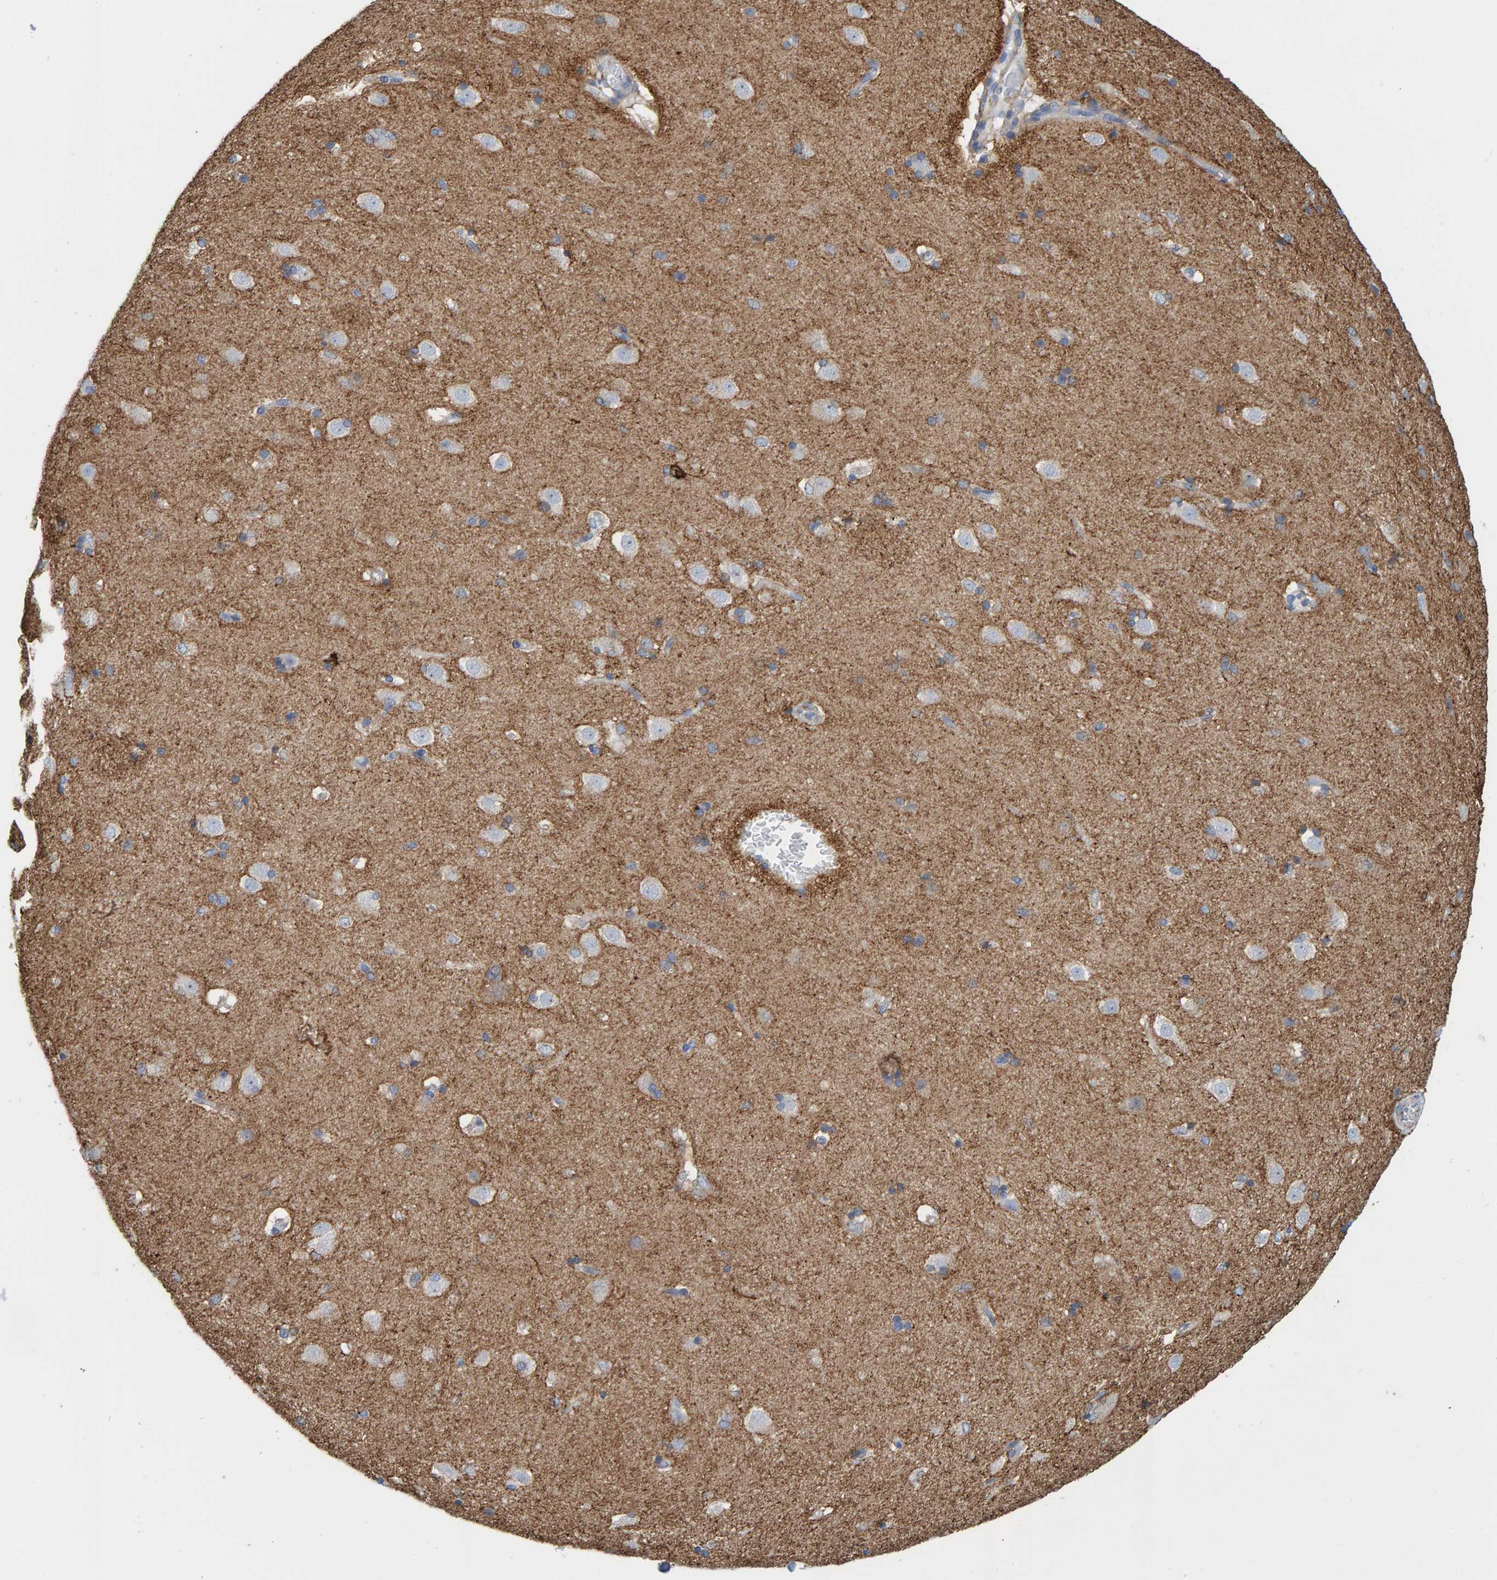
{"staining": {"intensity": "negative", "quantity": "none", "location": "none"}, "tissue": "caudate", "cell_type": "Glial cells", "image_type": "normal", "snomed": [{"axis": "morphology", "description": "Normal tissue, NOS"}, {"axis": "topography", "description": "Lateral ventricle wall"}], "caption": "Immunohistochemistry of unremarkable human caudate demonstrates no positivity in glial cells.", "gene": "MAP1B", "patient": {"sex": "female", "age": 19}}